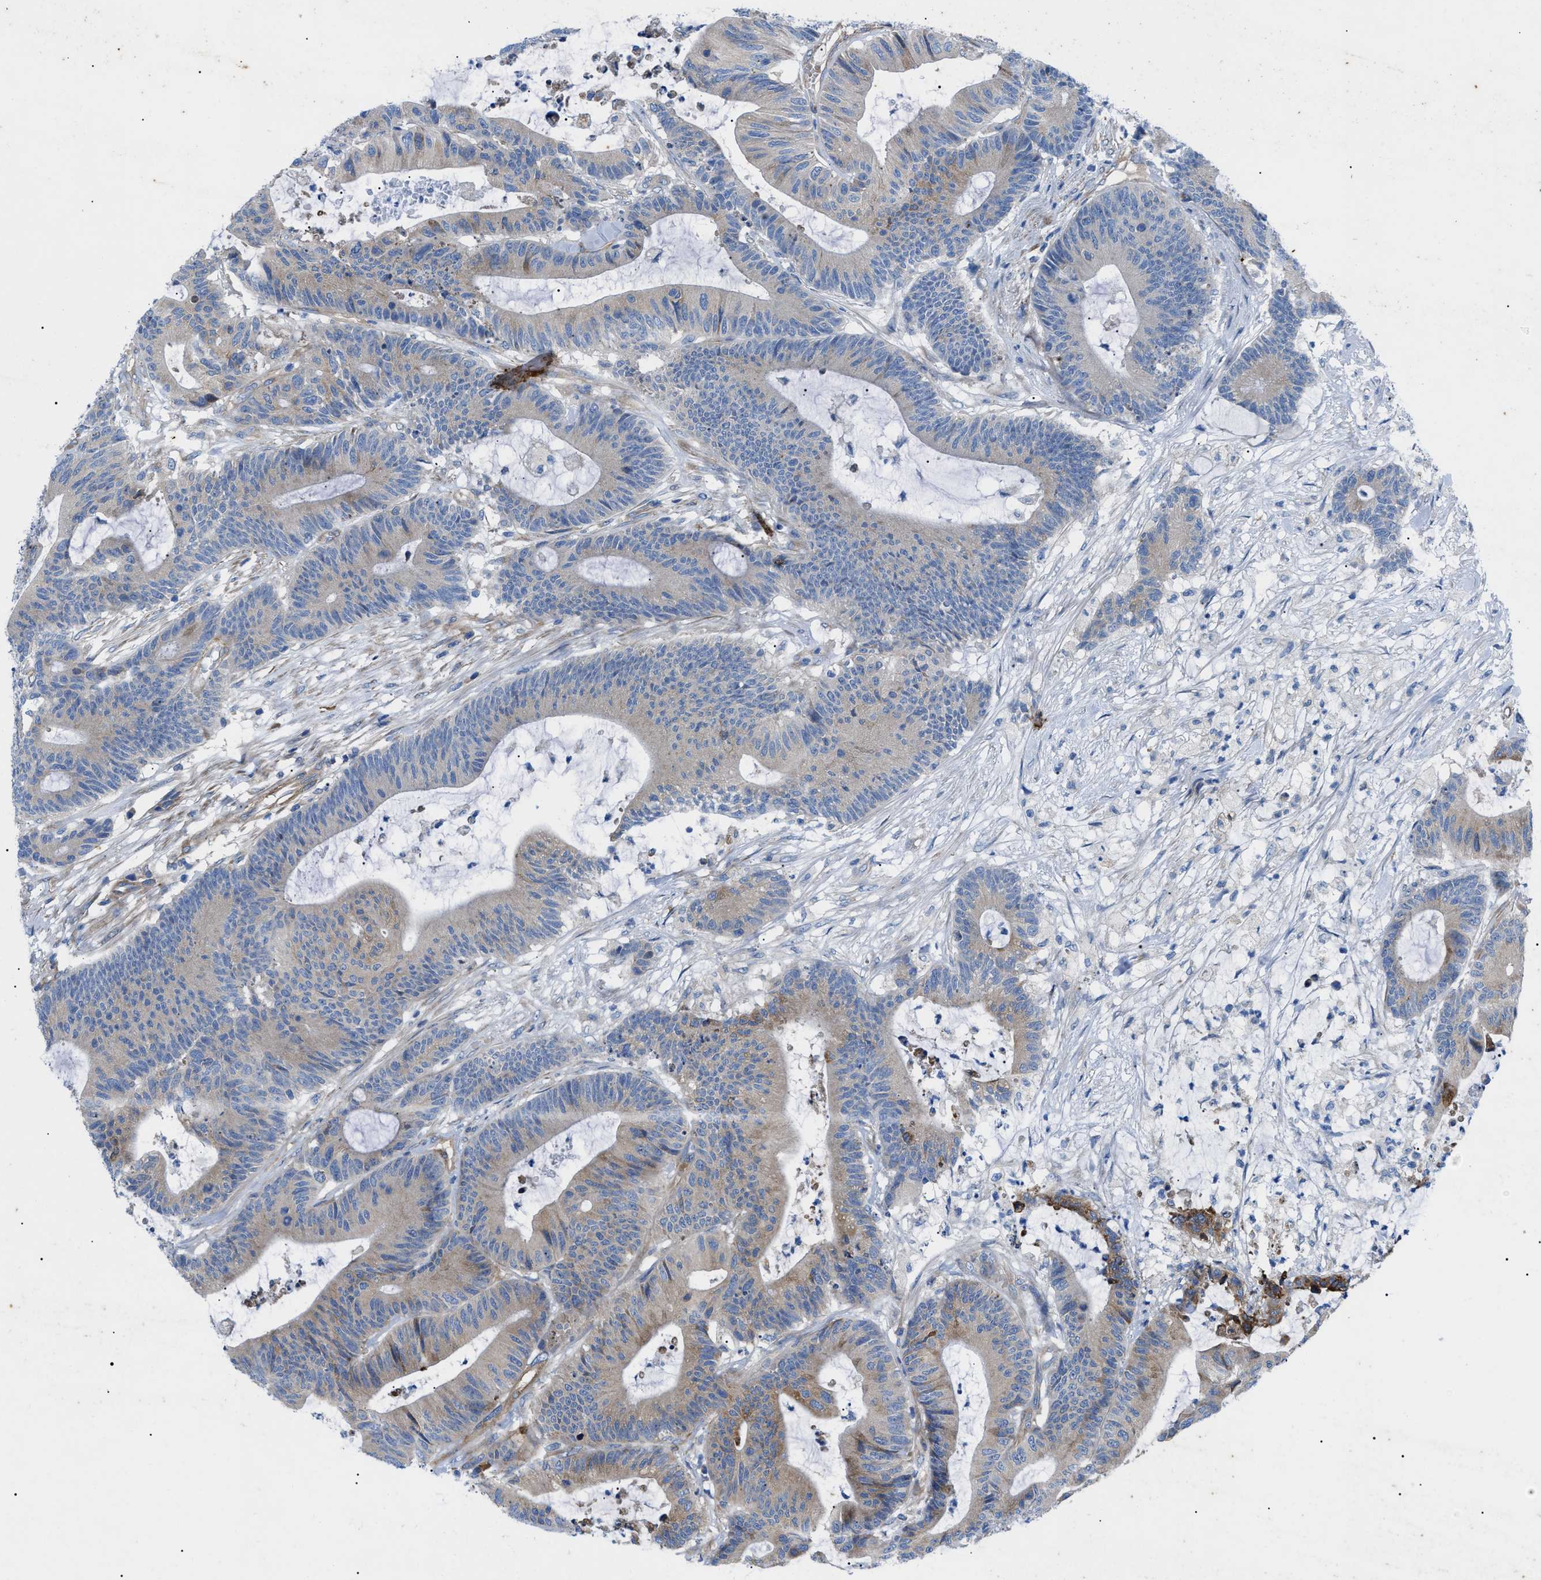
{"staining": {"intensity": "moderate", "quantity": "<25%", "location": "cytoplasmic/membranous"}, "tissue": "colorectal cancer", "cell_type": "Tumor cells", "image_type": "cancer", "snomed": [{"axis": "morphology", "description": "Adenocarcinoma, NOS"}, {"axis": "topography", "description": "Colon"}], "caption": "Immunohistochemistry (IHC) micrograph of neoplastic tissue: human colorectal cancer (adenocarcinoma) stained using IHC demonstrates low levels of moderate protein expression localized specifically in the cytoplasmic/membranous of tumor cells, appearing as a cytoplasmic/membranous brown color.", "gene": "HSPB8", "patient": {"sex": "female", "age": 84}}